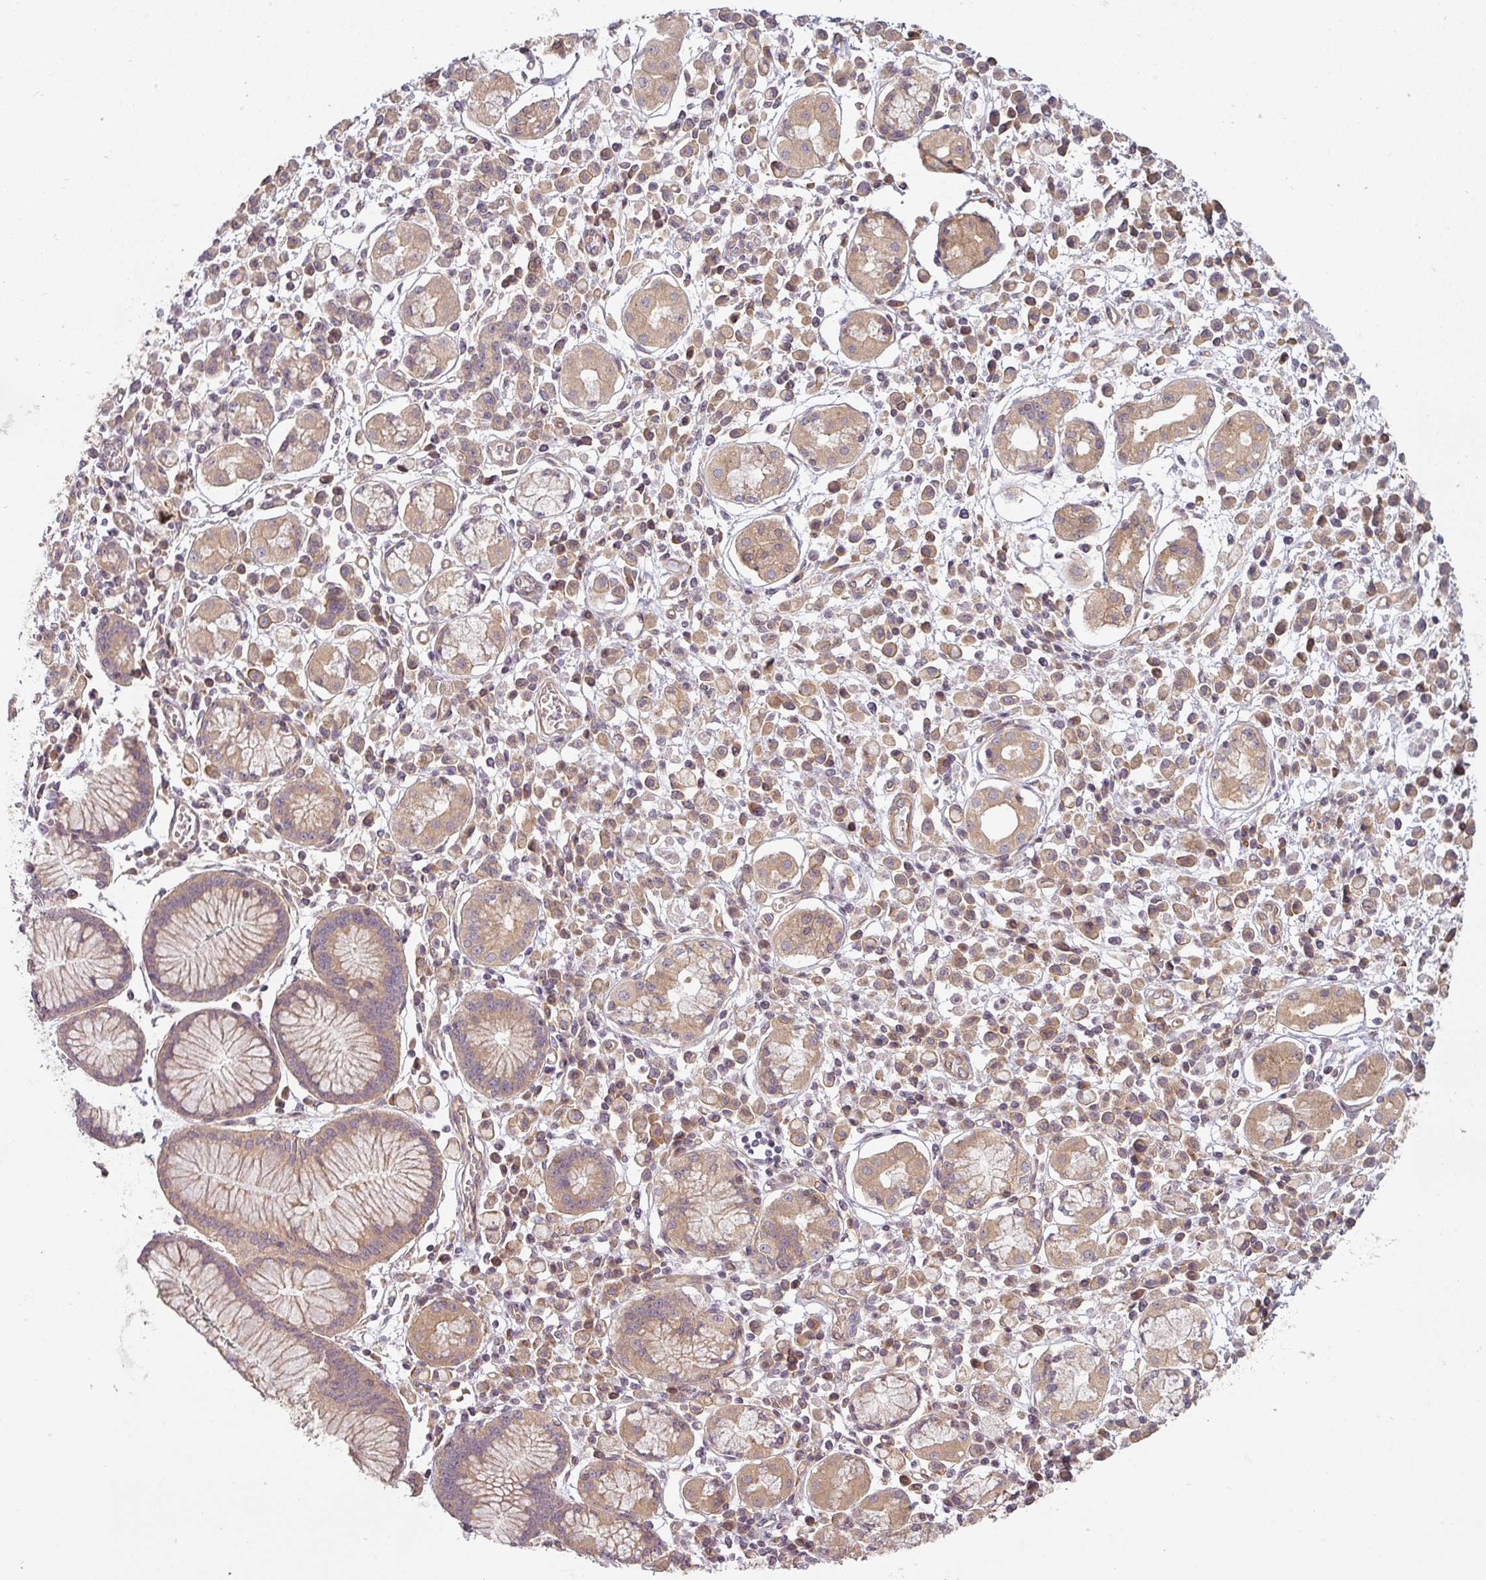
{"staining": {"intensity": "moderate", "quantity": "25%-75%", "location": "cytoplasmic/membranous"}, "tissue": "stomach cancer", "cell_type": "Tumor cells", "image_type": "cancer", "snomed": [{"axis": "morphology", "description": "Adenocarcinoma, NOS"}, {"axis": "topography", "description": "Stomach"}], "caption": "IHC (DAB) staining of human adenocarcinoma (stomach) demonstrates moderate cytoplasmic/membranous protein positivity in approximately 25%-75% of tumor cells. (DAB IHC, brown staining for protein, blue staining for nuclei).", "gene": "RNF31", "patient": {"sex": "male", "age": 77}}